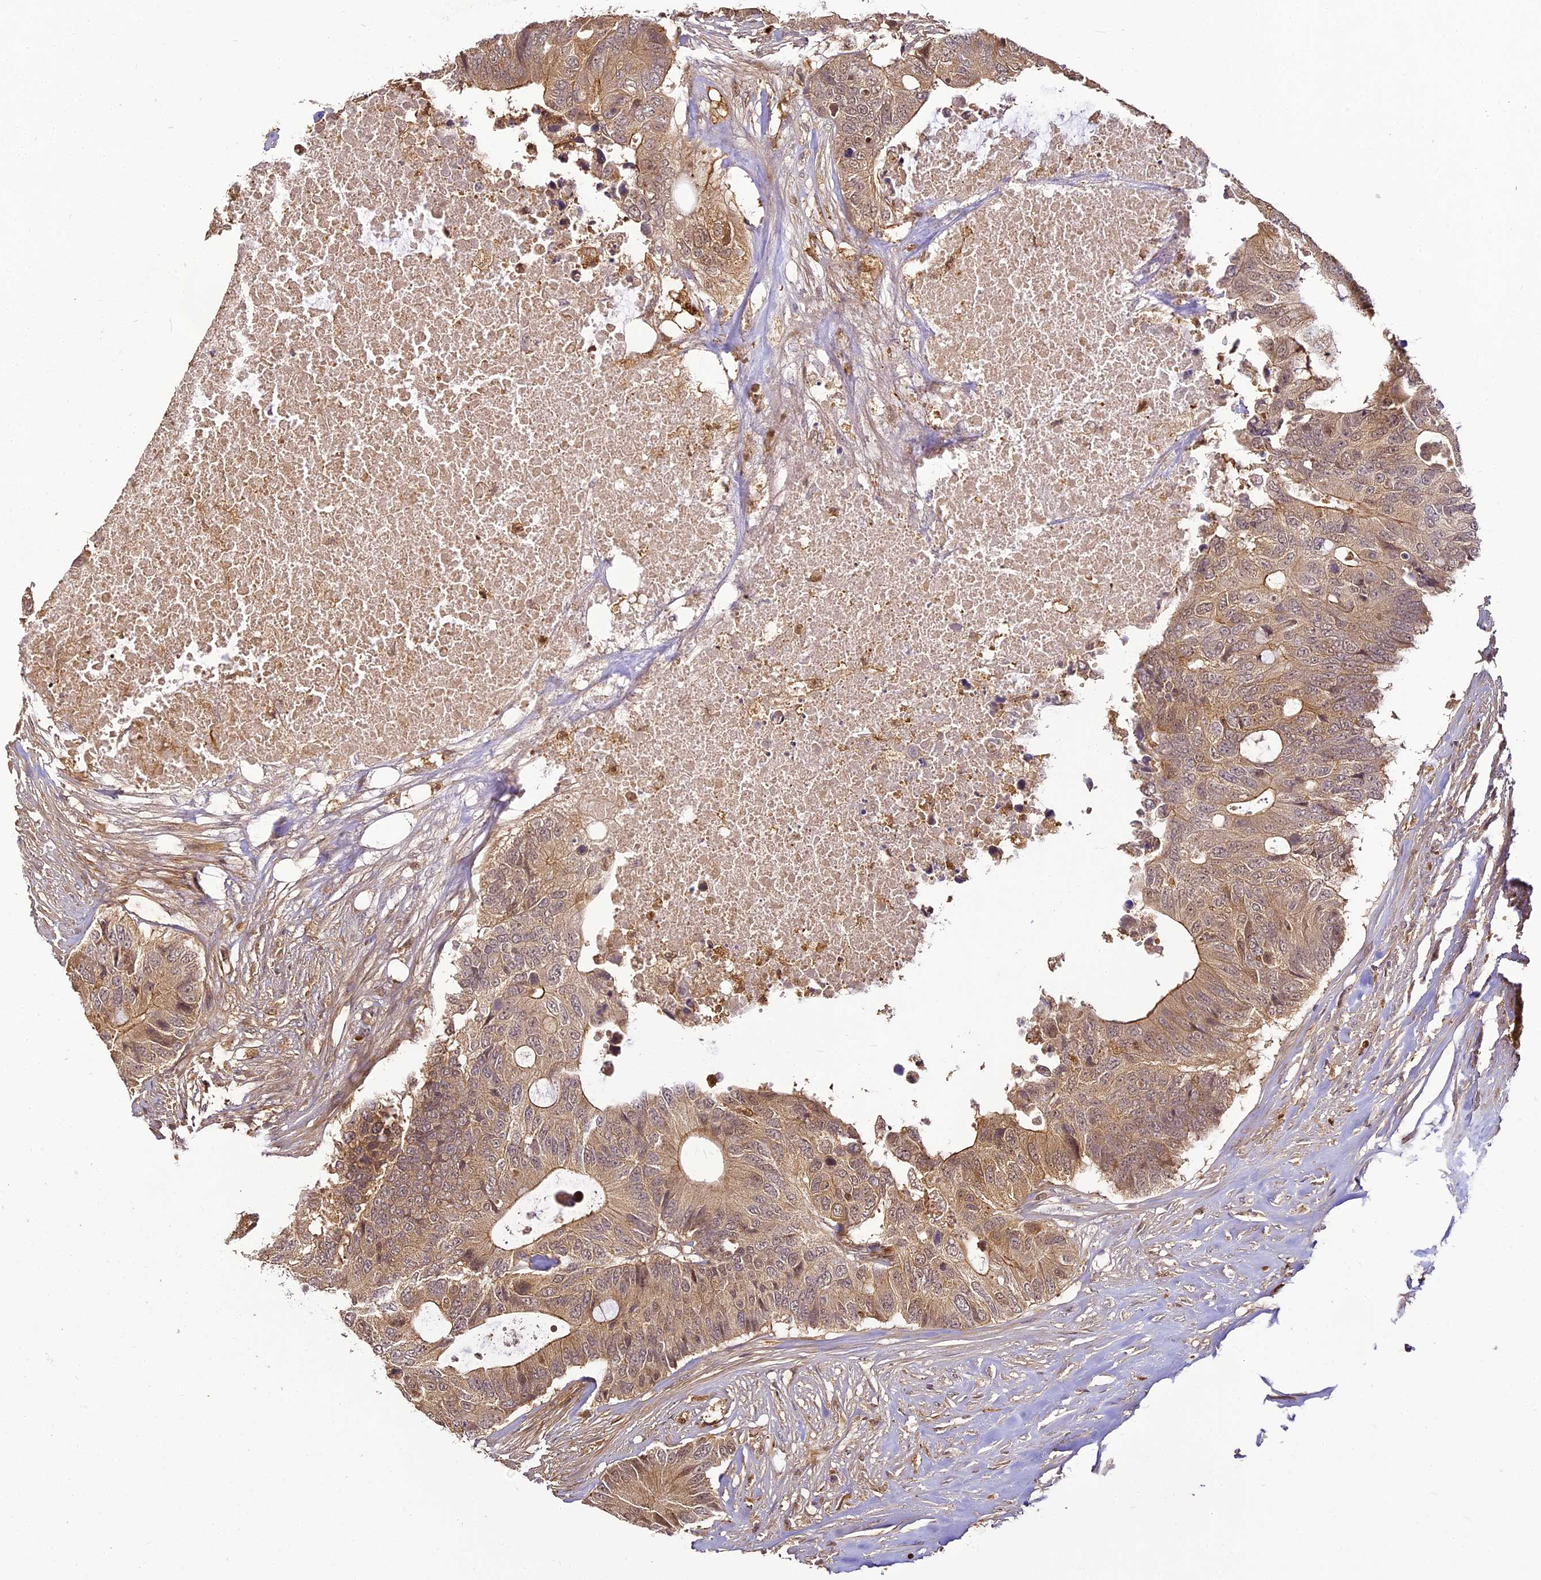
{"staining": {"intensity": "moderate", "quantity": ">75%", "location": "cytoplasmic/membranous"}, "tissue": "colorectal cancer", "cell_type": "Tumor cells", "image_type": "cancer", "snomed": [{"axis": "morphology", "description": "Adenocarcinoma, NOS"}, {"axis": "topography", "description": "Colon"}], "caption": "Tumor cells exhibit medium levels of moderate cytoplasmic/membranous positivity in approximately >75% of cells in human colorectal adenocarcinoma.", "gene": "BCDIN3D", "patient": {"sex": "male", "age": 71}}